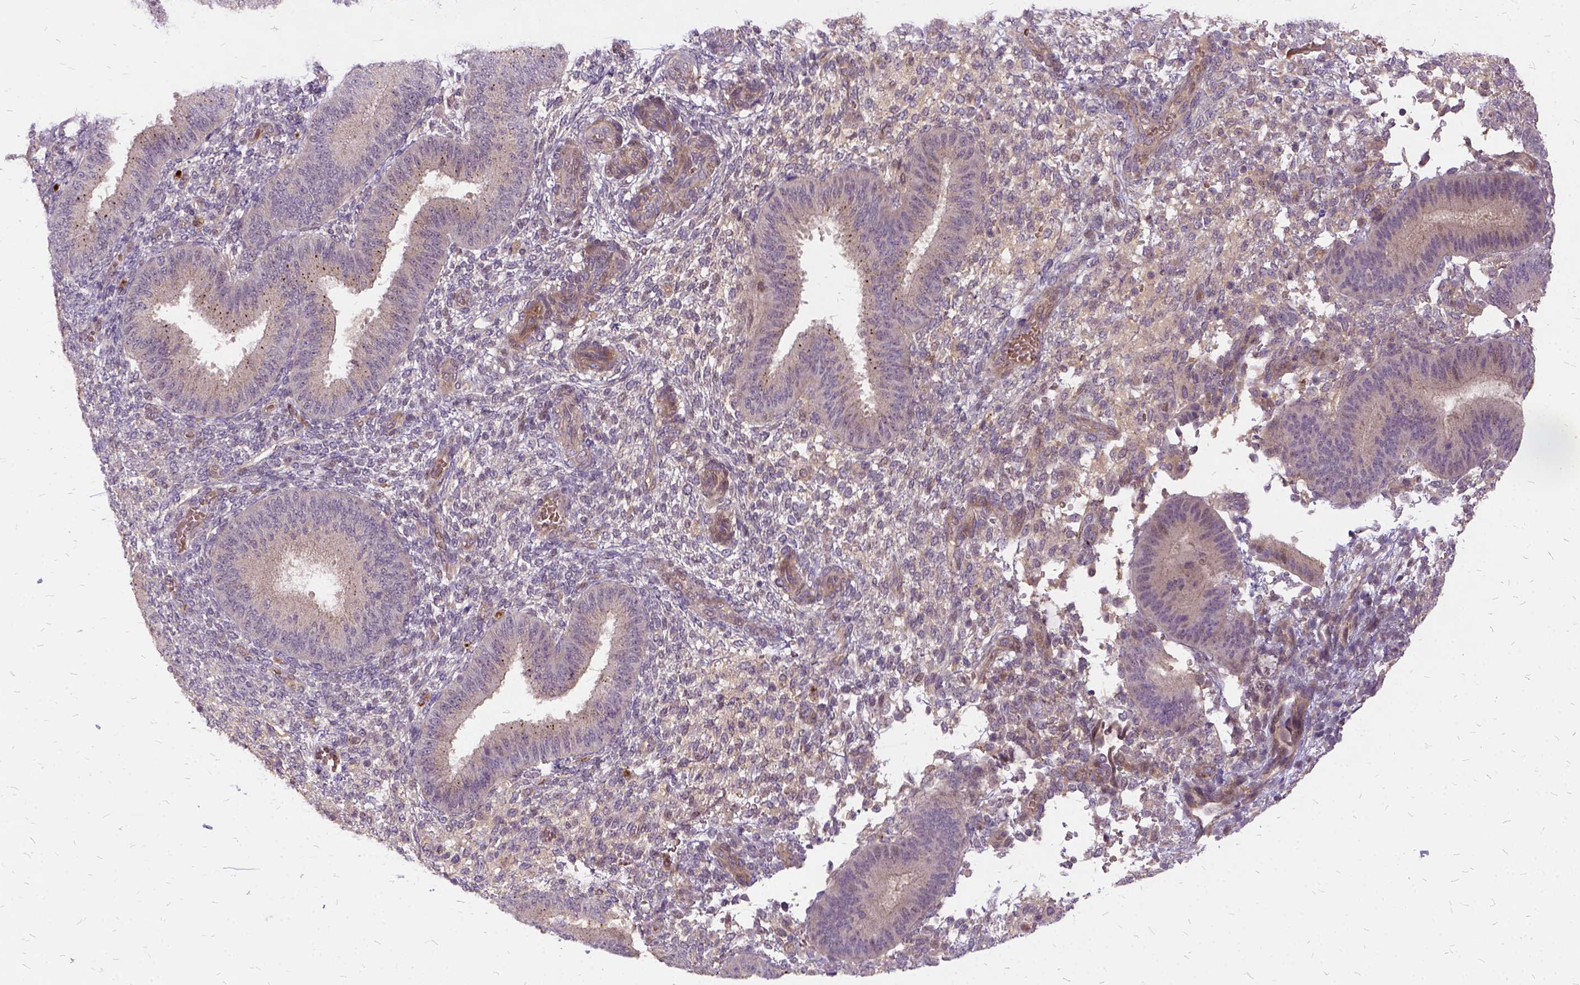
{"staining": {"intensity": "negative", "quantity": "none", "location": "none"}, "tissue": "endometrium", "cell_type": "Cells in endometrial stroma", "image_type": "normal", "snomed": [{"axis": "morphology", "description": "Normal tissue, NOS"}, {"axis": "topography", "description": "Endometrium"}], "caption": "This histopathology image is of unremarkable endometrium stained with immunohistochemistry (IHC) to label a protein in brown with the nuclei are counter-stained blue. There is no staining in cells in endometrial stroma.", "gene": "ILRUN", "patient": {"sex": "female", "age": 39}}